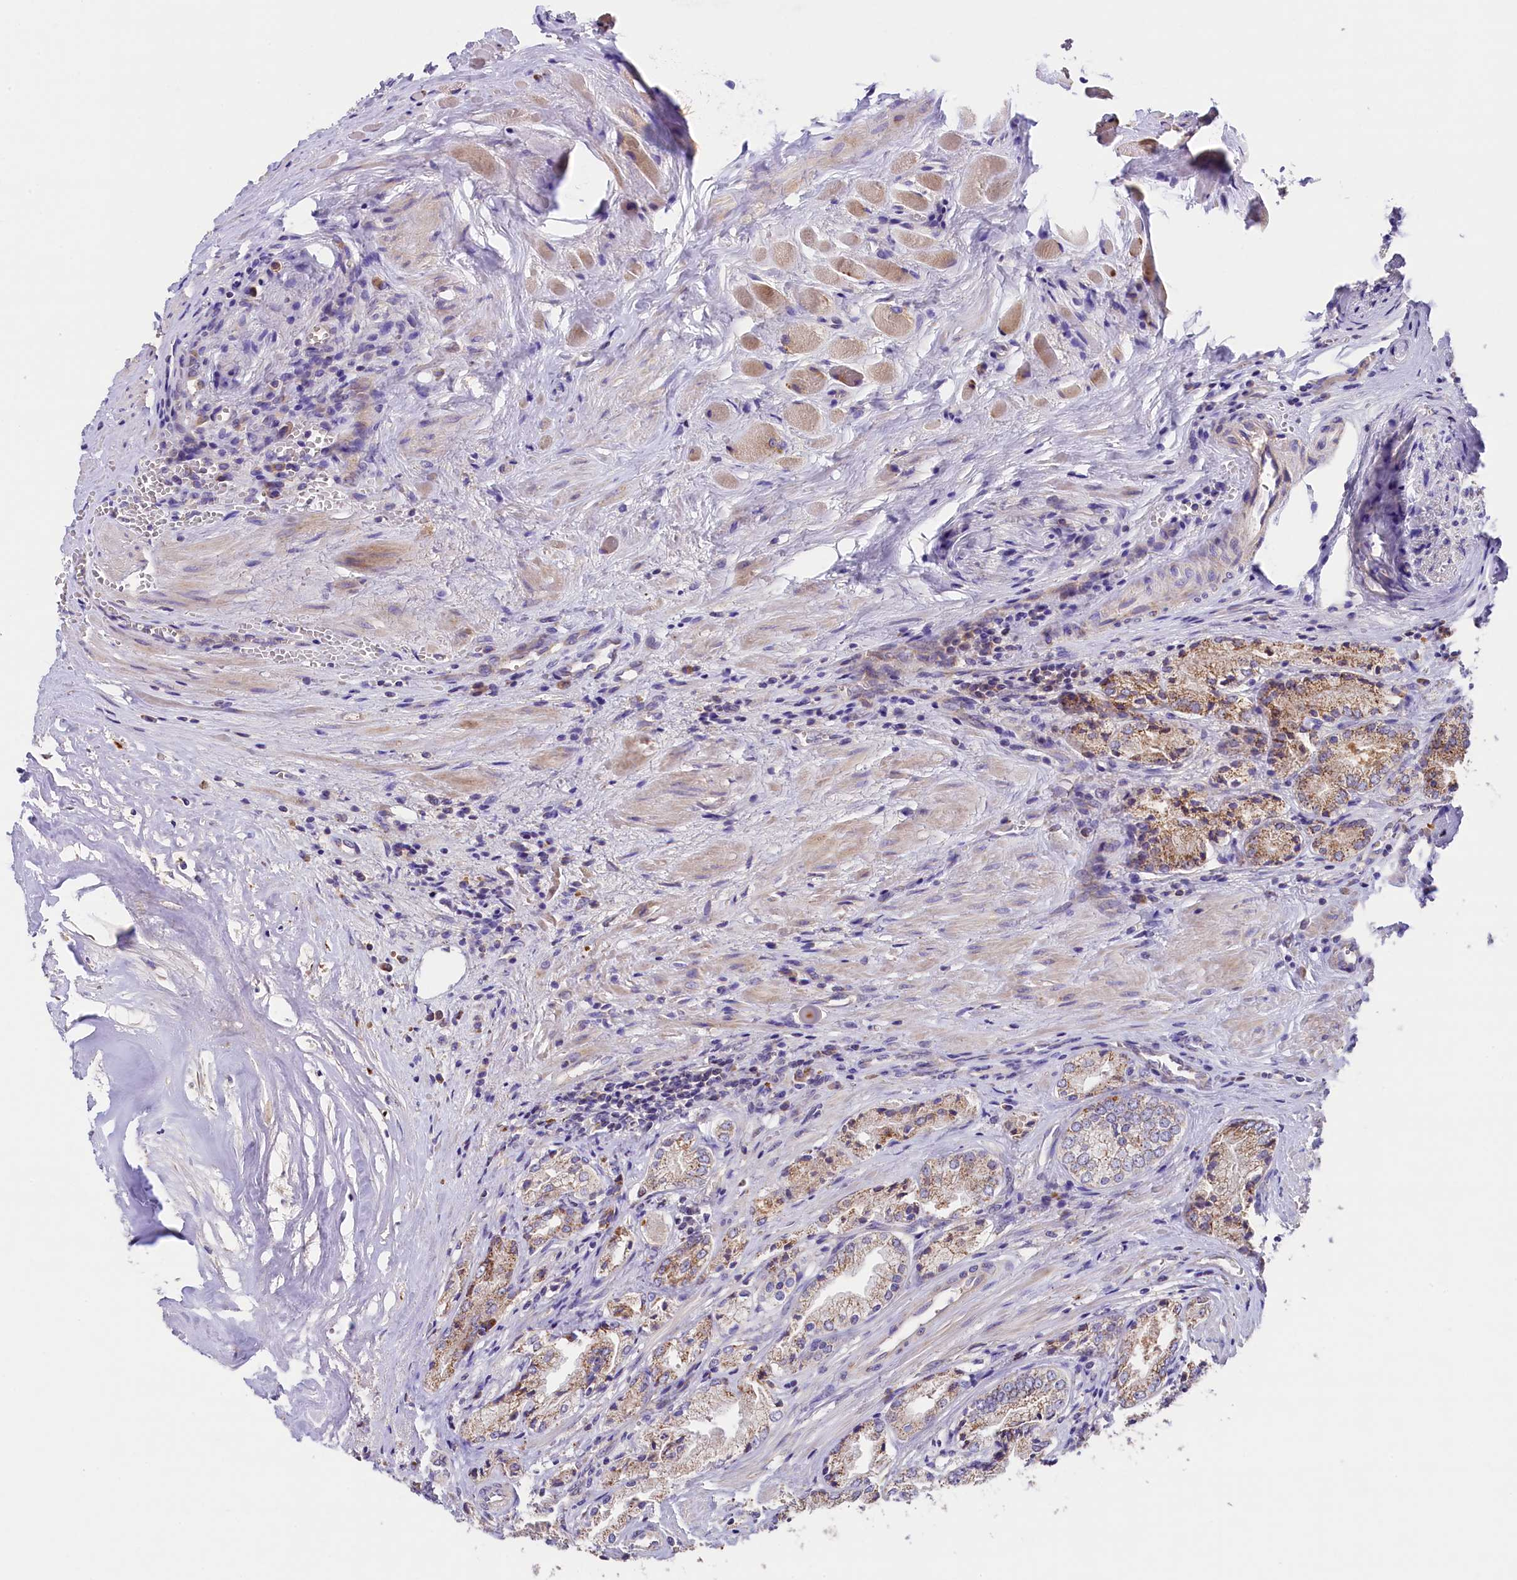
{"staining": {"intensity": "moderate", "quantity": "25%-75%", "location": "cytoplasmic/membranous"}, "tissue": "prostate cancer", "cell_type": "Tumor cells", "image_type": "cancer", "snomed": [{"axis": "morphology", "description": "Adenocarcinoma, Low grade"}, {"axis": "topography", "description": "Prostate"}], "caption": "Human adenocarcinoma (low-grade) (prostate) stained with a brown dye shows moderate cytoplasmic/membranous positive positivity in about 25%-75% of tumor cells.", "gene": "PMPCB", "patient": {"sex": "male", "age": 60}}